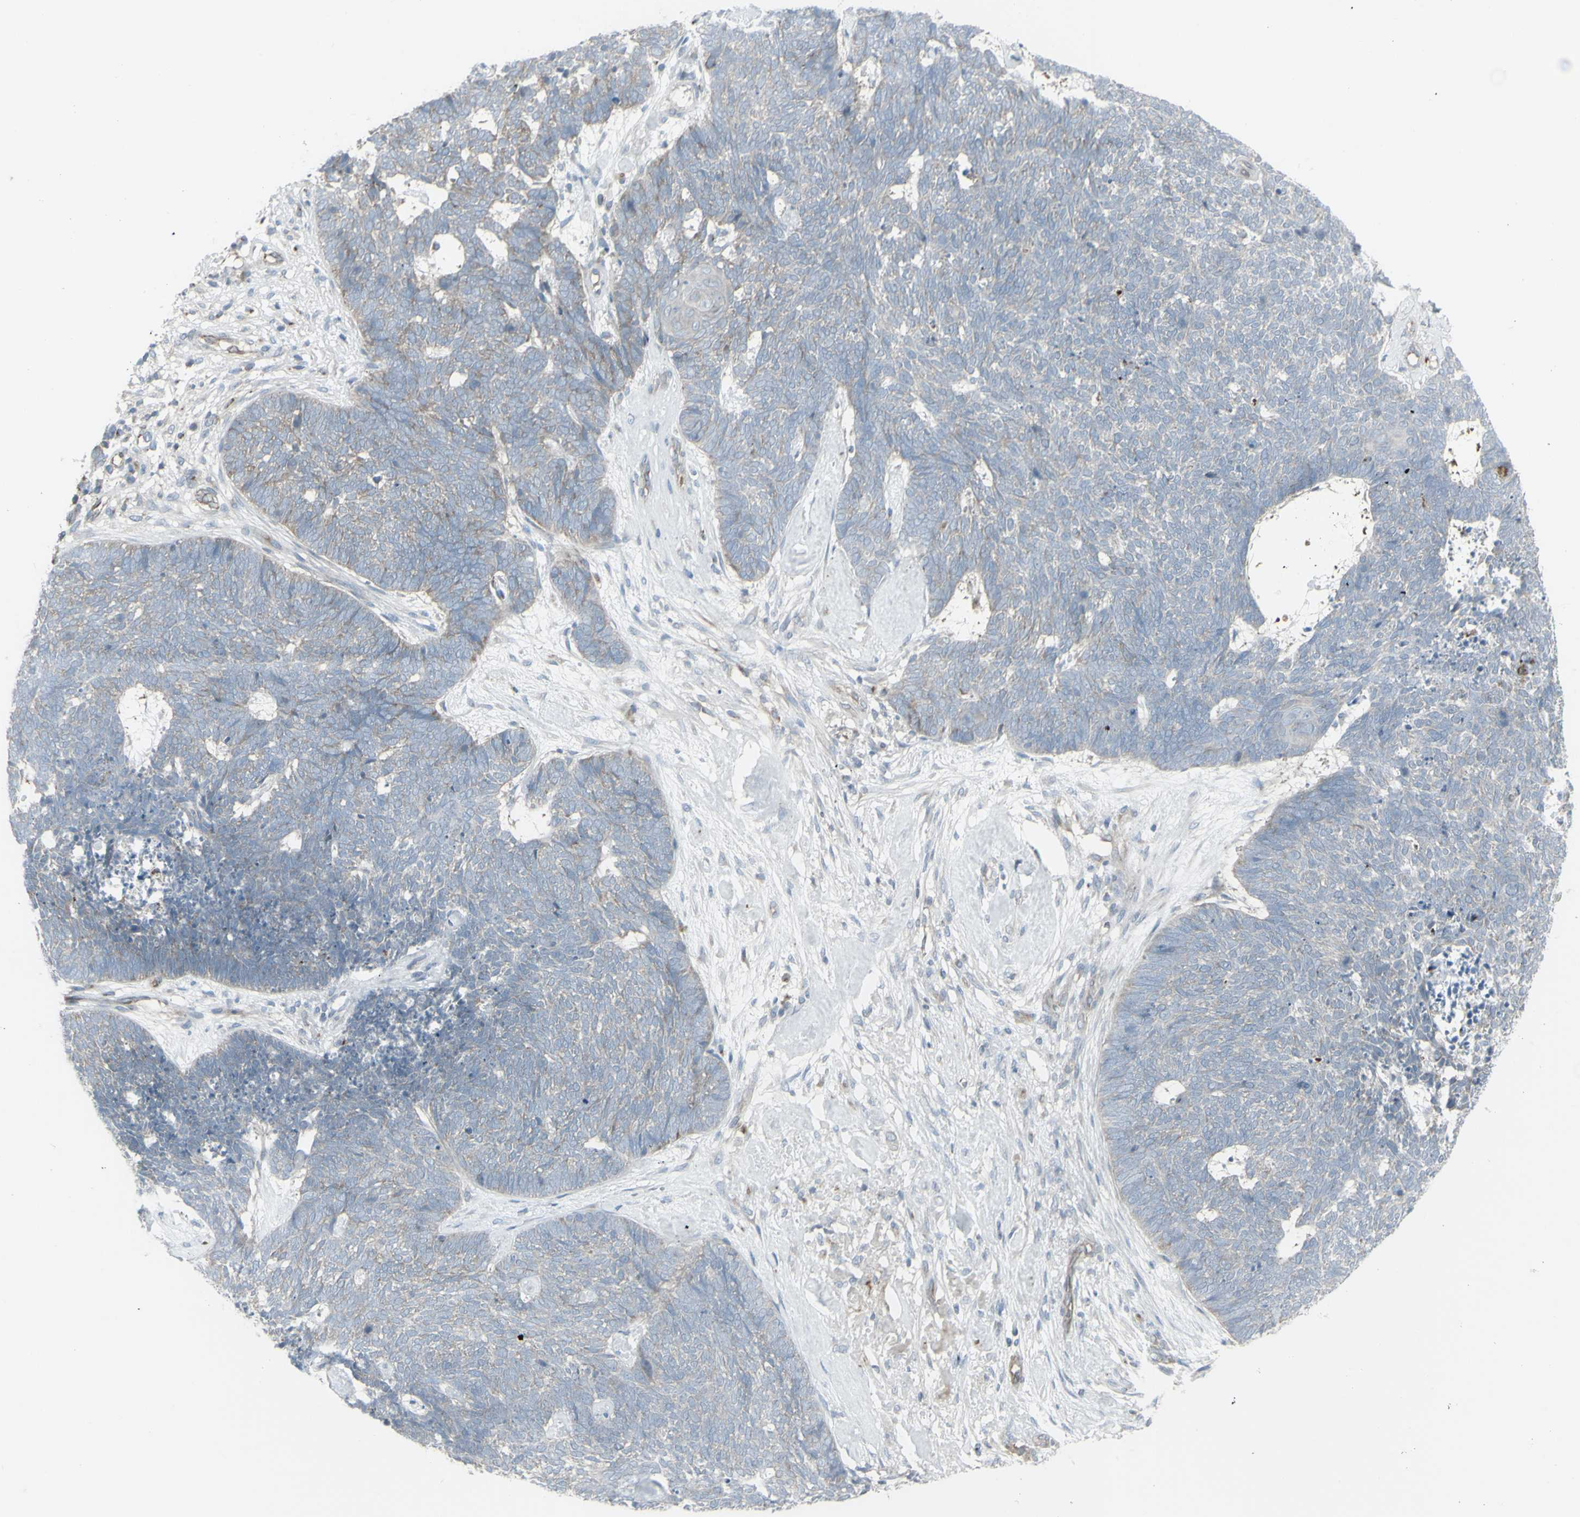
{"staining": {"intensity": "negative", "quantity": "none", "location": "none"}, "tissue": "skin cancer", "cell_type": "Tumor cells", "image_type": "cancer", "snomed": [{"axis": "morphology", "description": "Basal cell carcinoma"}, {"axis": "topography", "description": "Skin"}], "caption": "Immunohistochemical staining of human skin basal cell carcinoma shows no significant expression in tumor cells.", "gene": "GALNT6", "patient": {"sex": "female", "age": 84}}